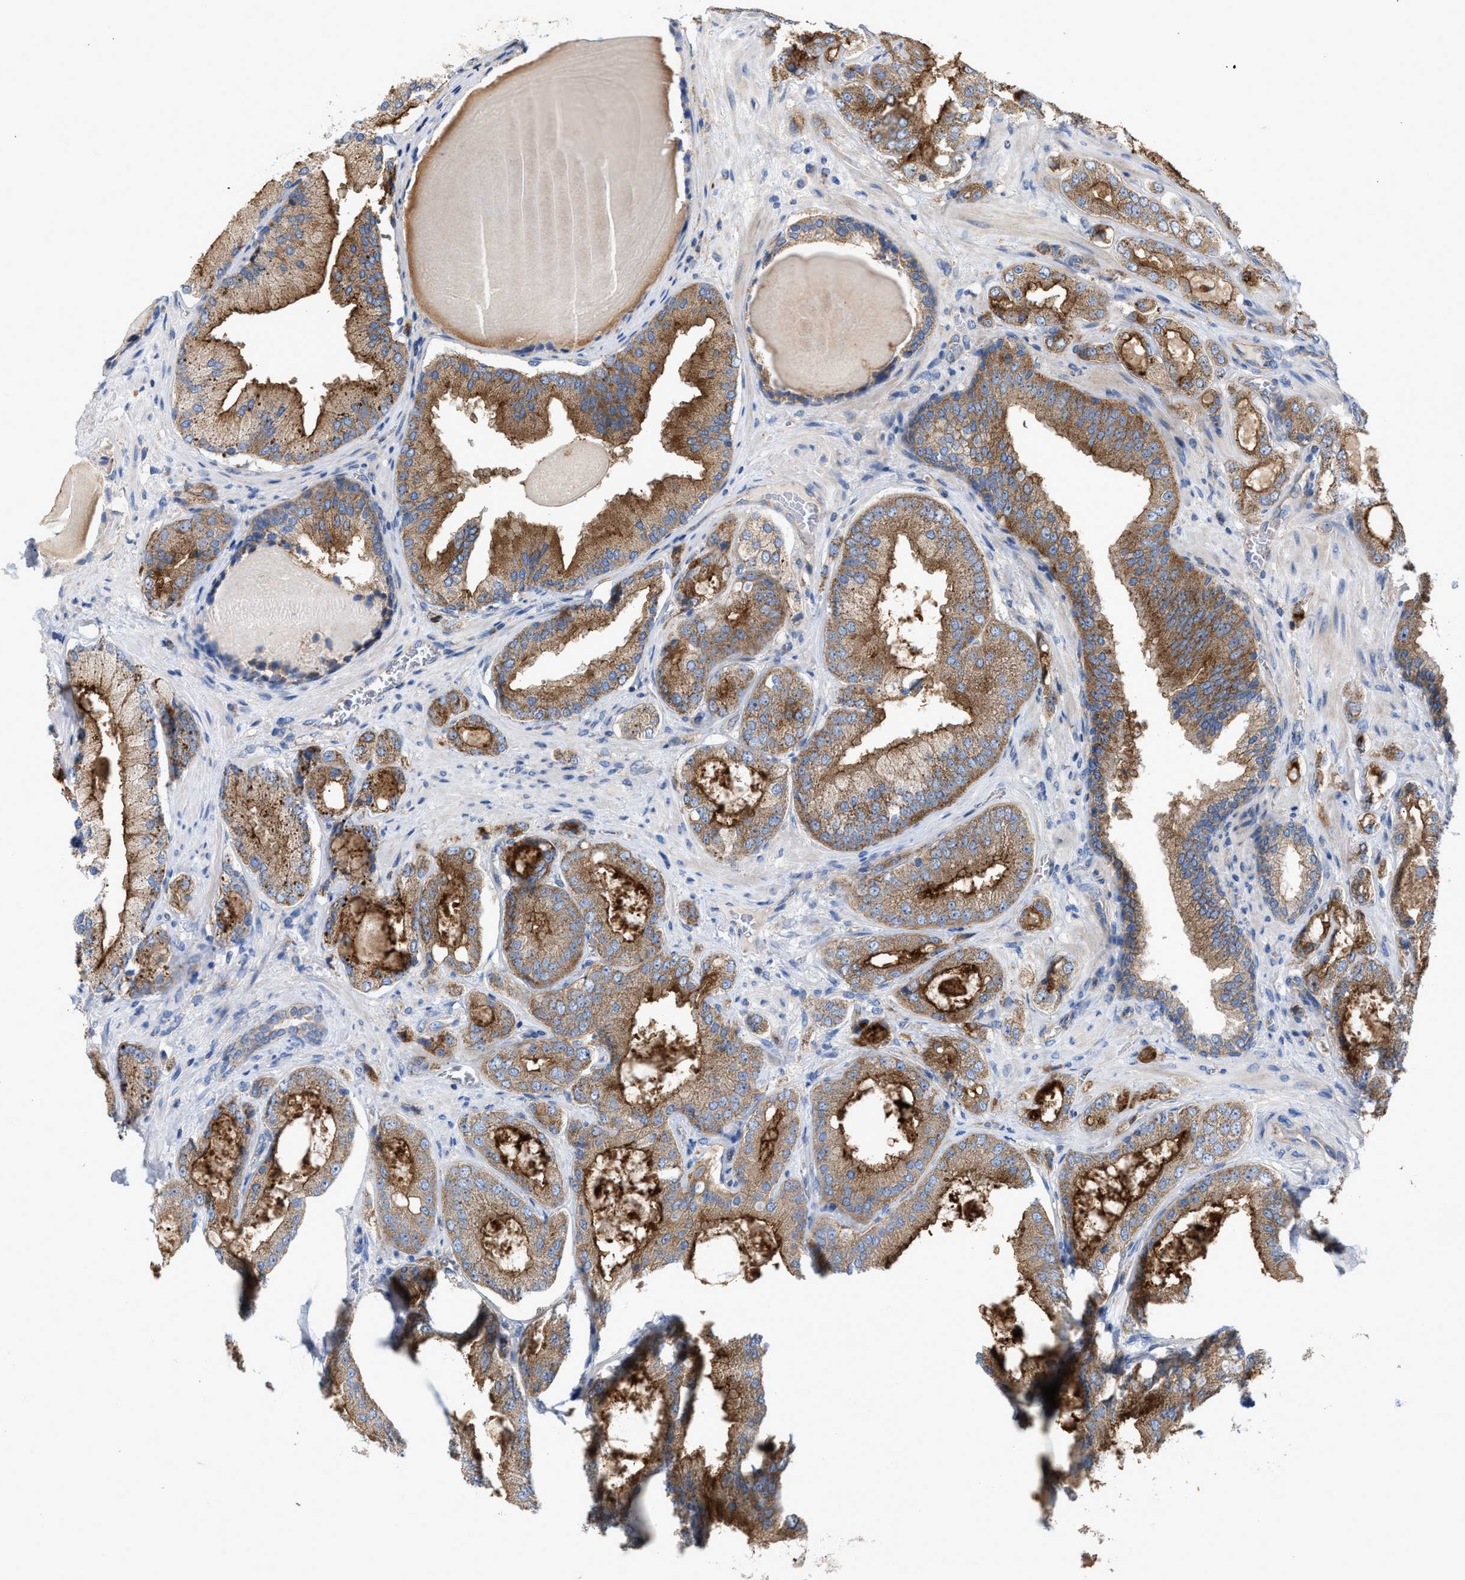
{"staining": {"intensity": "moderate", "quantity": ">75%", "location": "cytoplasmic/membranous"}, "tissue": "prostate cancer", "cell_type": "Tumor cells", "image_type": "cancer", "snomed": [{"axis": "morphology", "description": "Adenocarcinoma, Low grade"}, {"axis": "topography", "description": "Prostate"}], "caption": "Tumor cells reveal medium levels of moderate cytoplasmic/membranous positivity in about >75% of cells in prostate cancer.", "gene": "OXSM", "patient": {"sex": "male", "age": 65}}